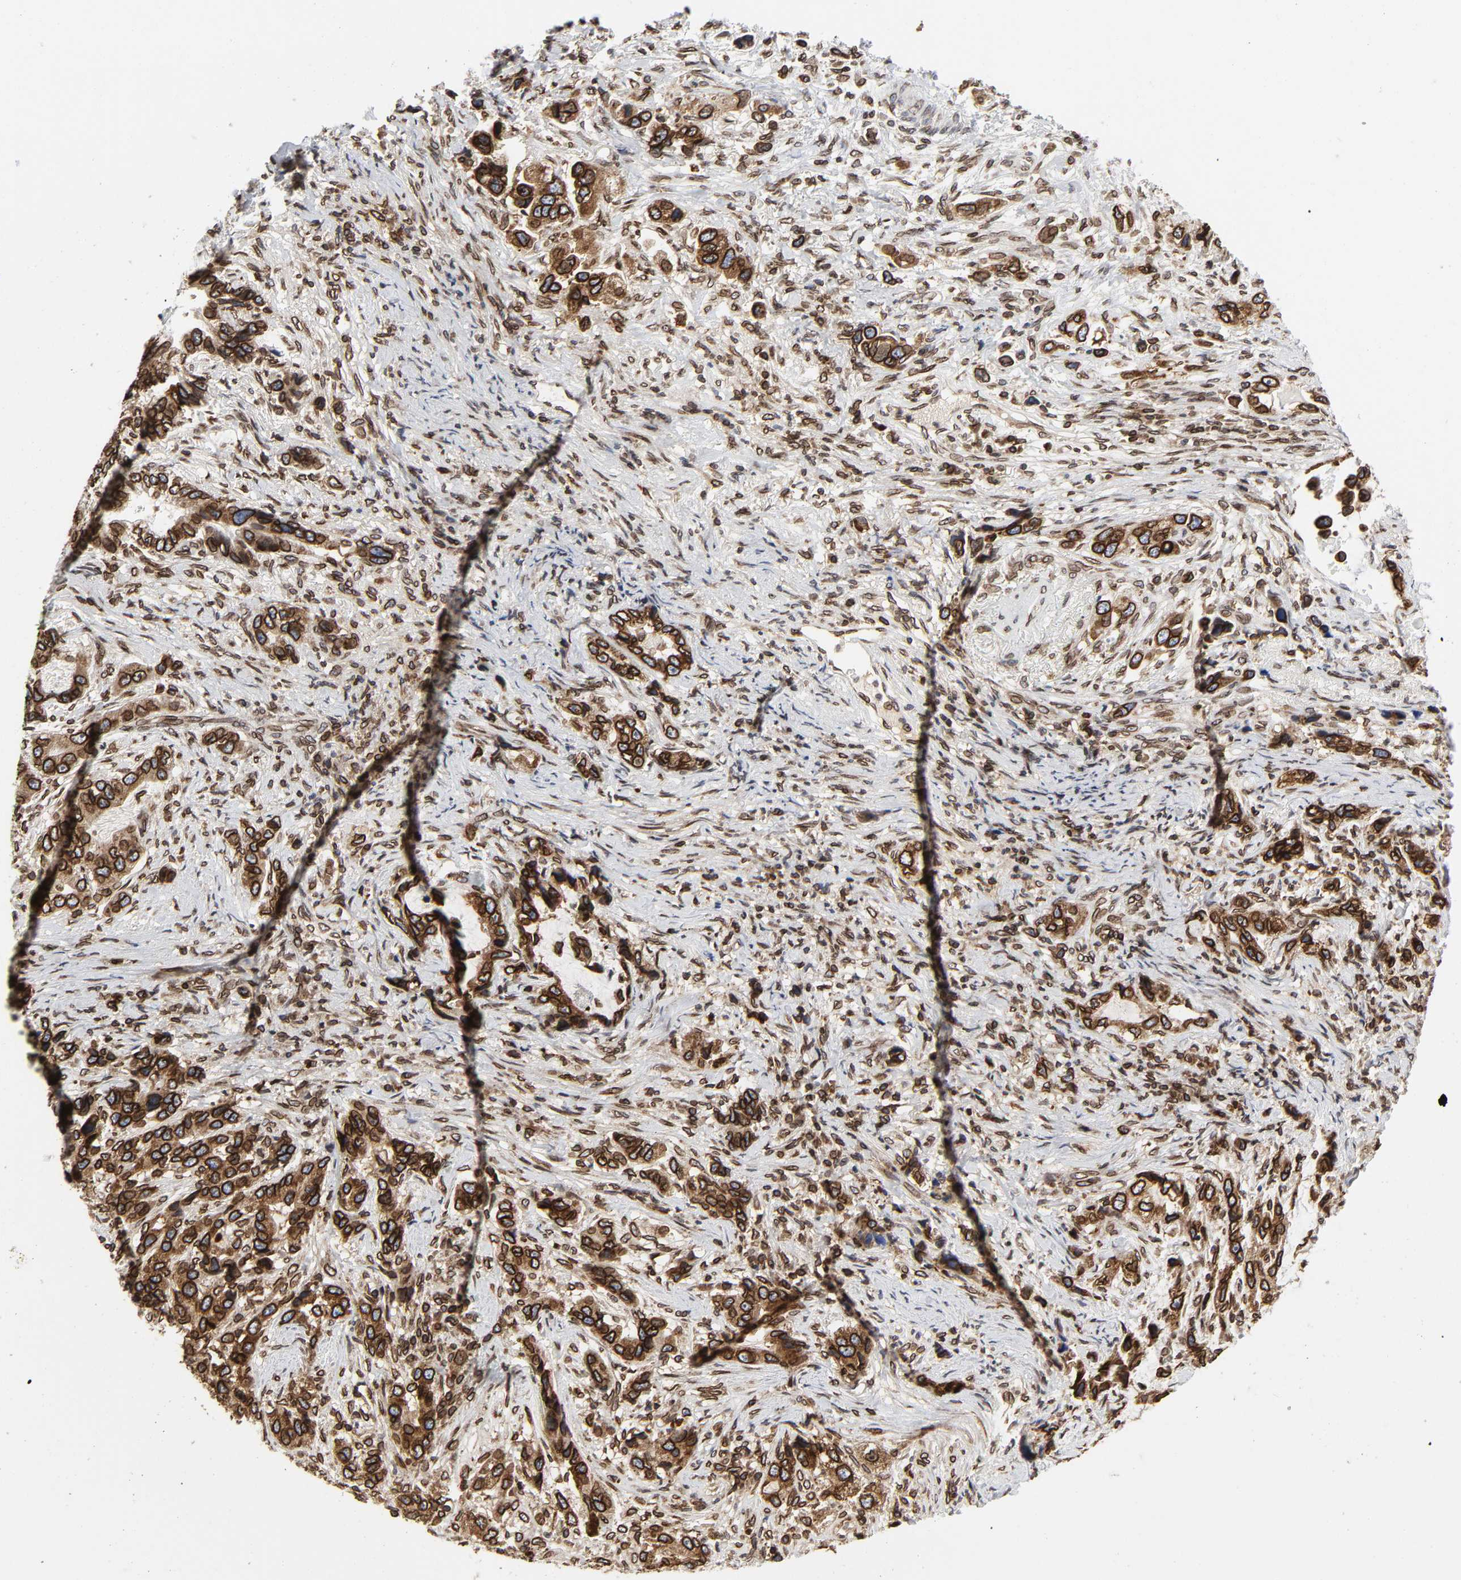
{"staining": {"intensity": "strong", "quantity": ">75%", "location": "cytoplasmic/membranous,nuclear"}, "tissue": "stomach cancer", "cell_type": "Tumor cells", "image_type": "cancer", "snomed": [{"axis": "morphology", "description": "Adenocarcinoma, NOS"}, {"axis": "topography", "description": "Stomach, lower"}], "caption": "Strong cytoplasmic/membranous and nuclear expression for a protein is identified in approximately >75% of tumor cells of stomach cancer (adenocarcinoma) using immunohistochemistry.", "gene": "RANGAP1", "patient": {"sex": "female", "age": 93}}